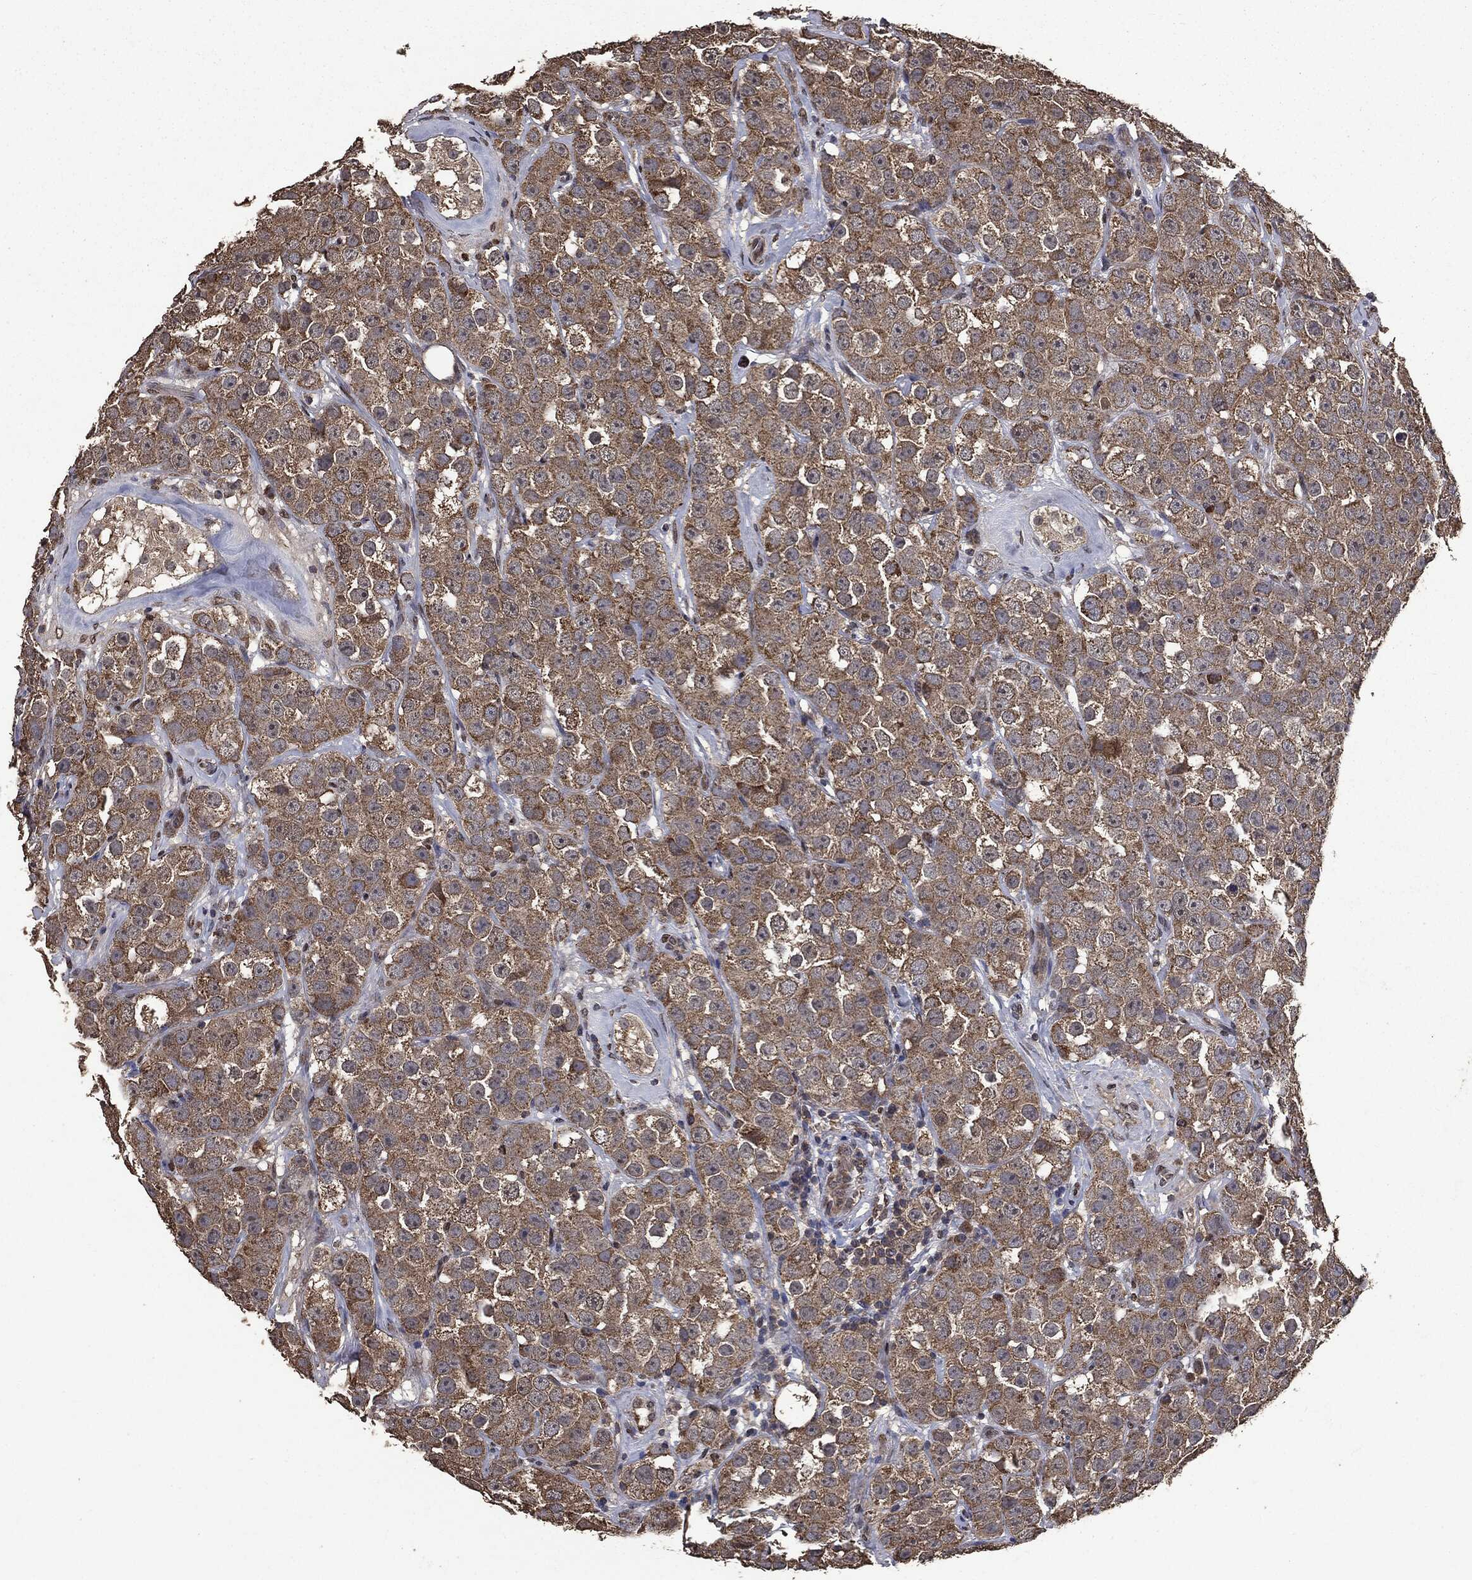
{"staining": {"intensity": "weak", "quantity": ">75%", "location": "cytoplasmic/membranous"}, "tissue": "testis cancer", "cell_type": "Tumor cells", "image_type": "cancer", "snomed": [{"axis": "morphology", "description": "Seminoma, NOS"}, {"axis": "topography", "description": "Testis"}], "caption": "Human seminoma (testis) stained for a protein (brown) displays weak cytoplasmic/membranous positive positivity in approximately >75% of tumor cells.", "gene": "PPP6R2", "patient": {"sex": "male", "age": 28}}